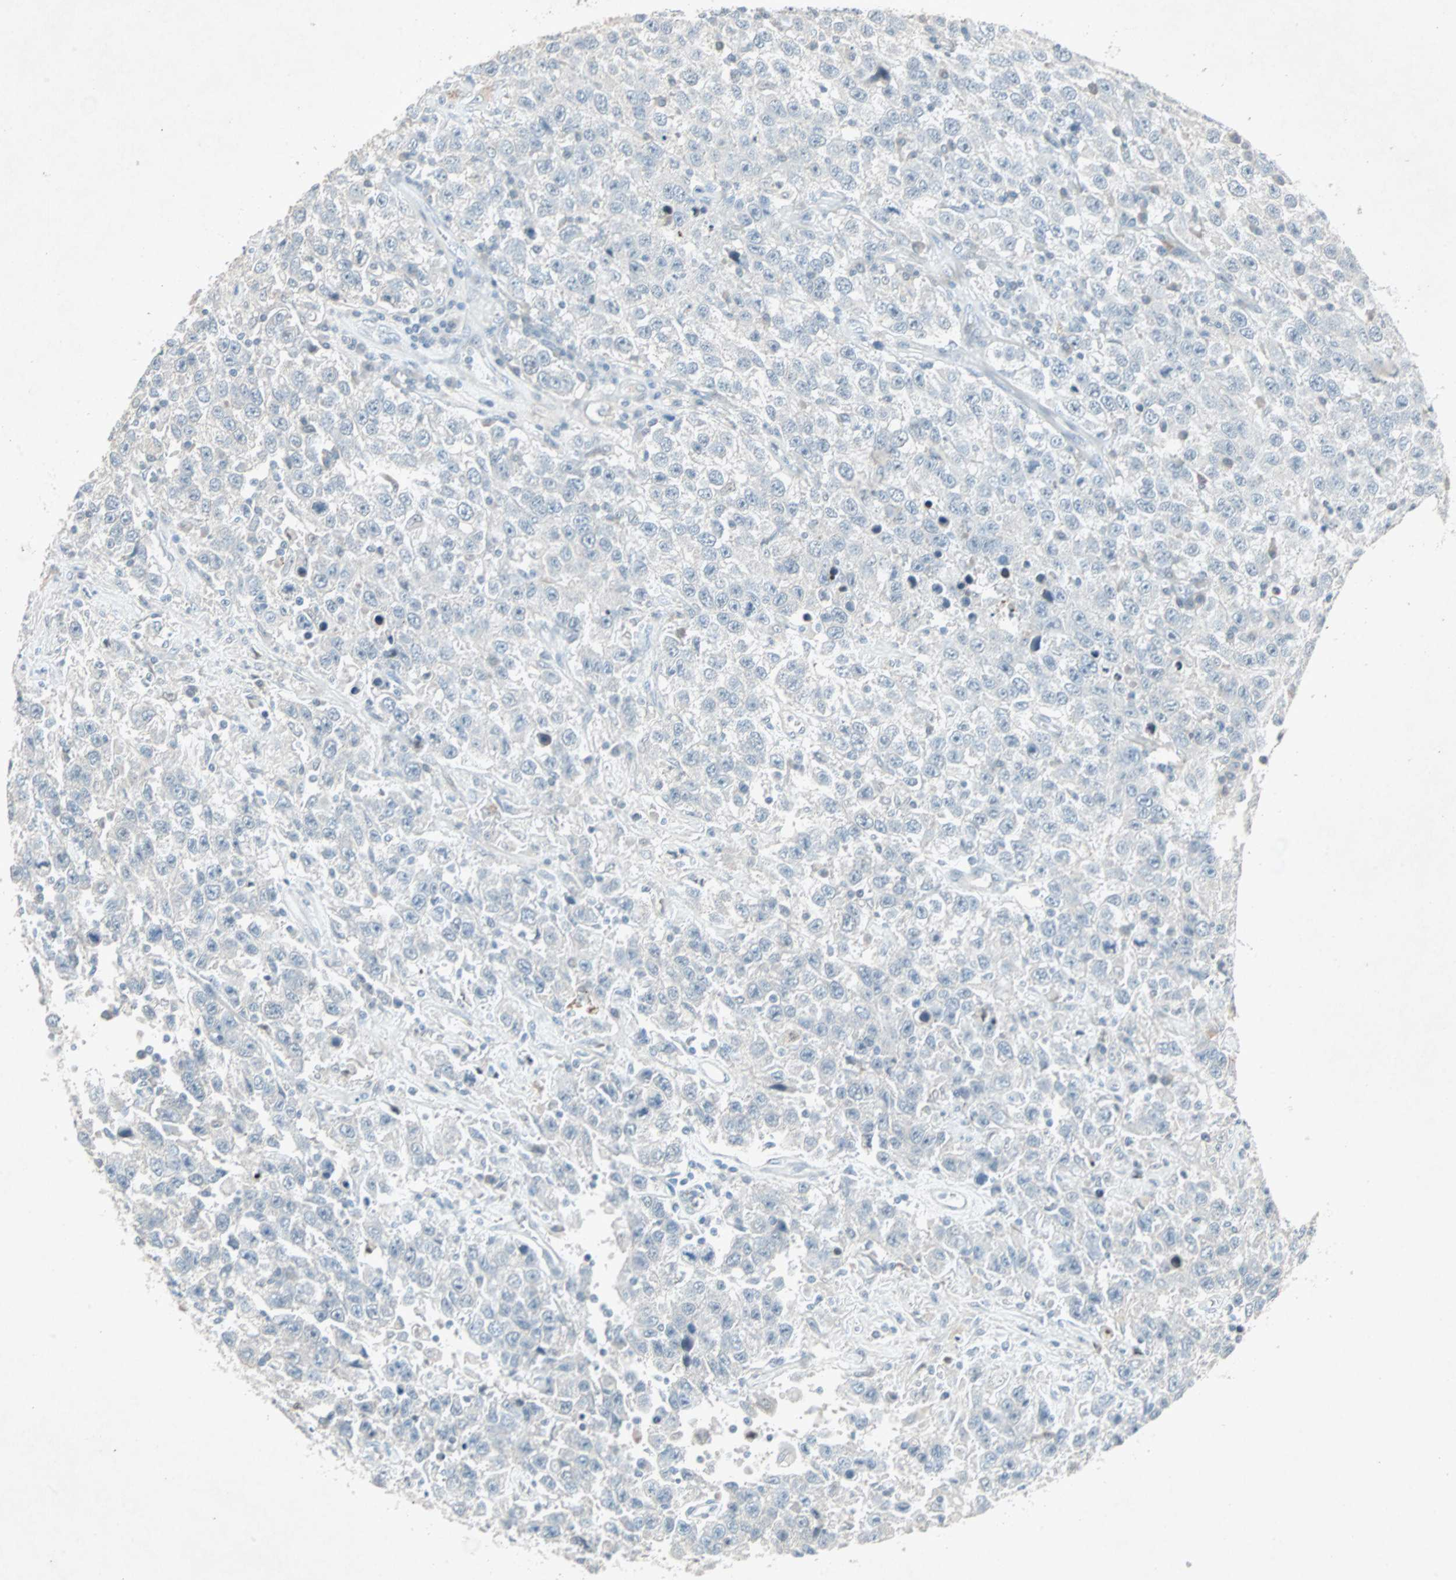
{"staining": {"intensity": "negative", "quantity": "none", "location": "none"}, "tissue": "testis cancer", "cell_type": "Tumor cells", "image_type": "cancer", "snomed": [{"axis": "morphology", "description": "Seminoma, NOS"}, {"axis": "topography", "description": "Testis"}], "caption": "Tumor cells show no significant staining in seminoma (testis).", "gene": "LANCL3", "patient": {"sex": "male", "age": 41}}